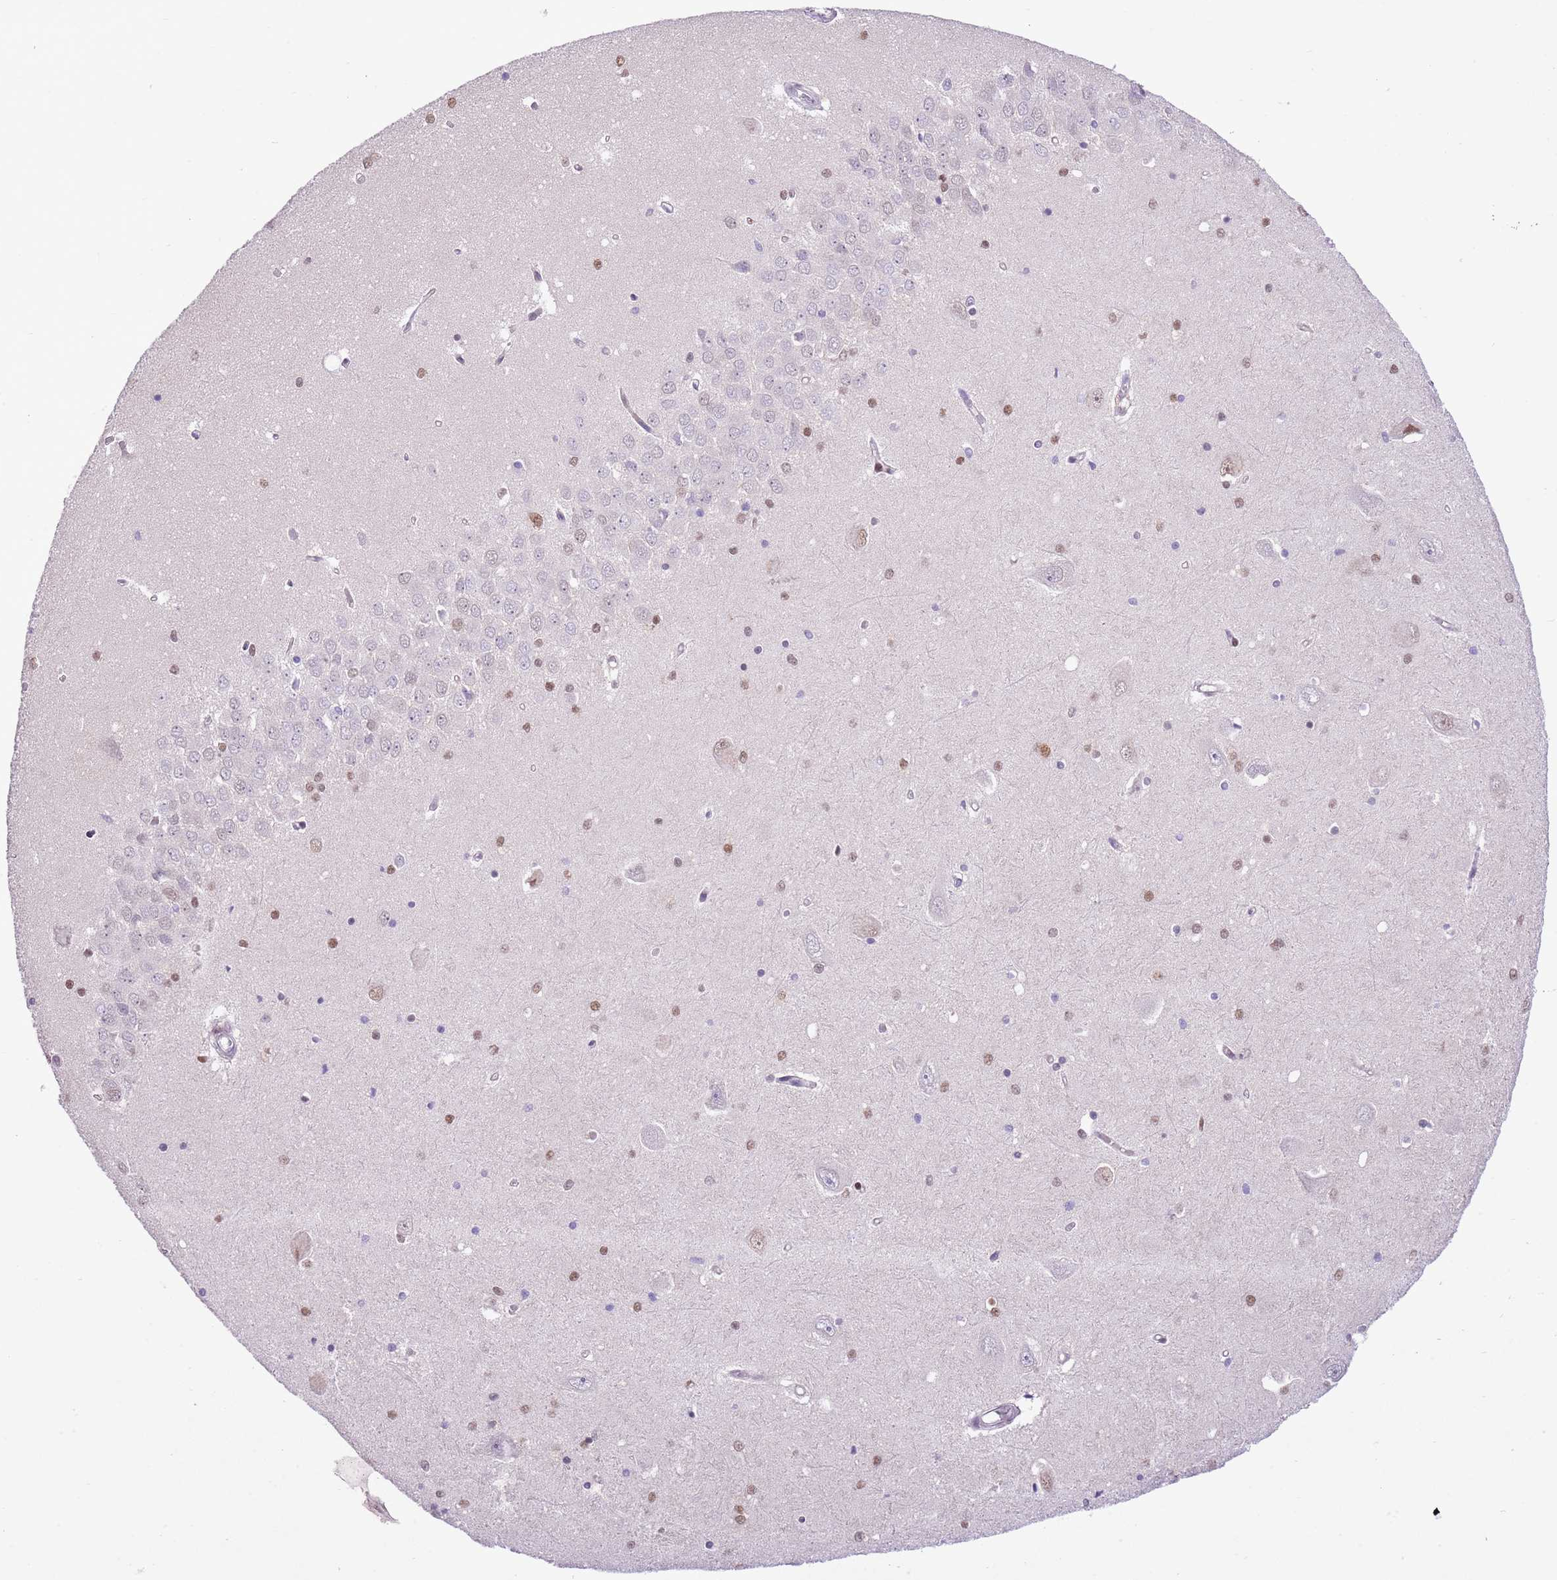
{"staining": {"intensity": "moderate", "quantity": "25%-75%", "location": "nuclear"}, "tissue": "hippocampus", "cell_type": "Glial cells", "image_type": "normal", "snomed": [{"axis": "morphology", "description": "Normal tissue, NOS"}, {"axis": "topography", "description": "Hippocampus"}], "caption": "Hippocampus was stained to show a protein in brown. There is medium levels of moderate nuclear staining in about 25%-75% of glial cells. (DAB (3,3'-diaminobenzidine) = brown stain, brightfield microscopy at high magnification).", "gene": "NACC2", "patient": {"sex": "male", "age": 45}}